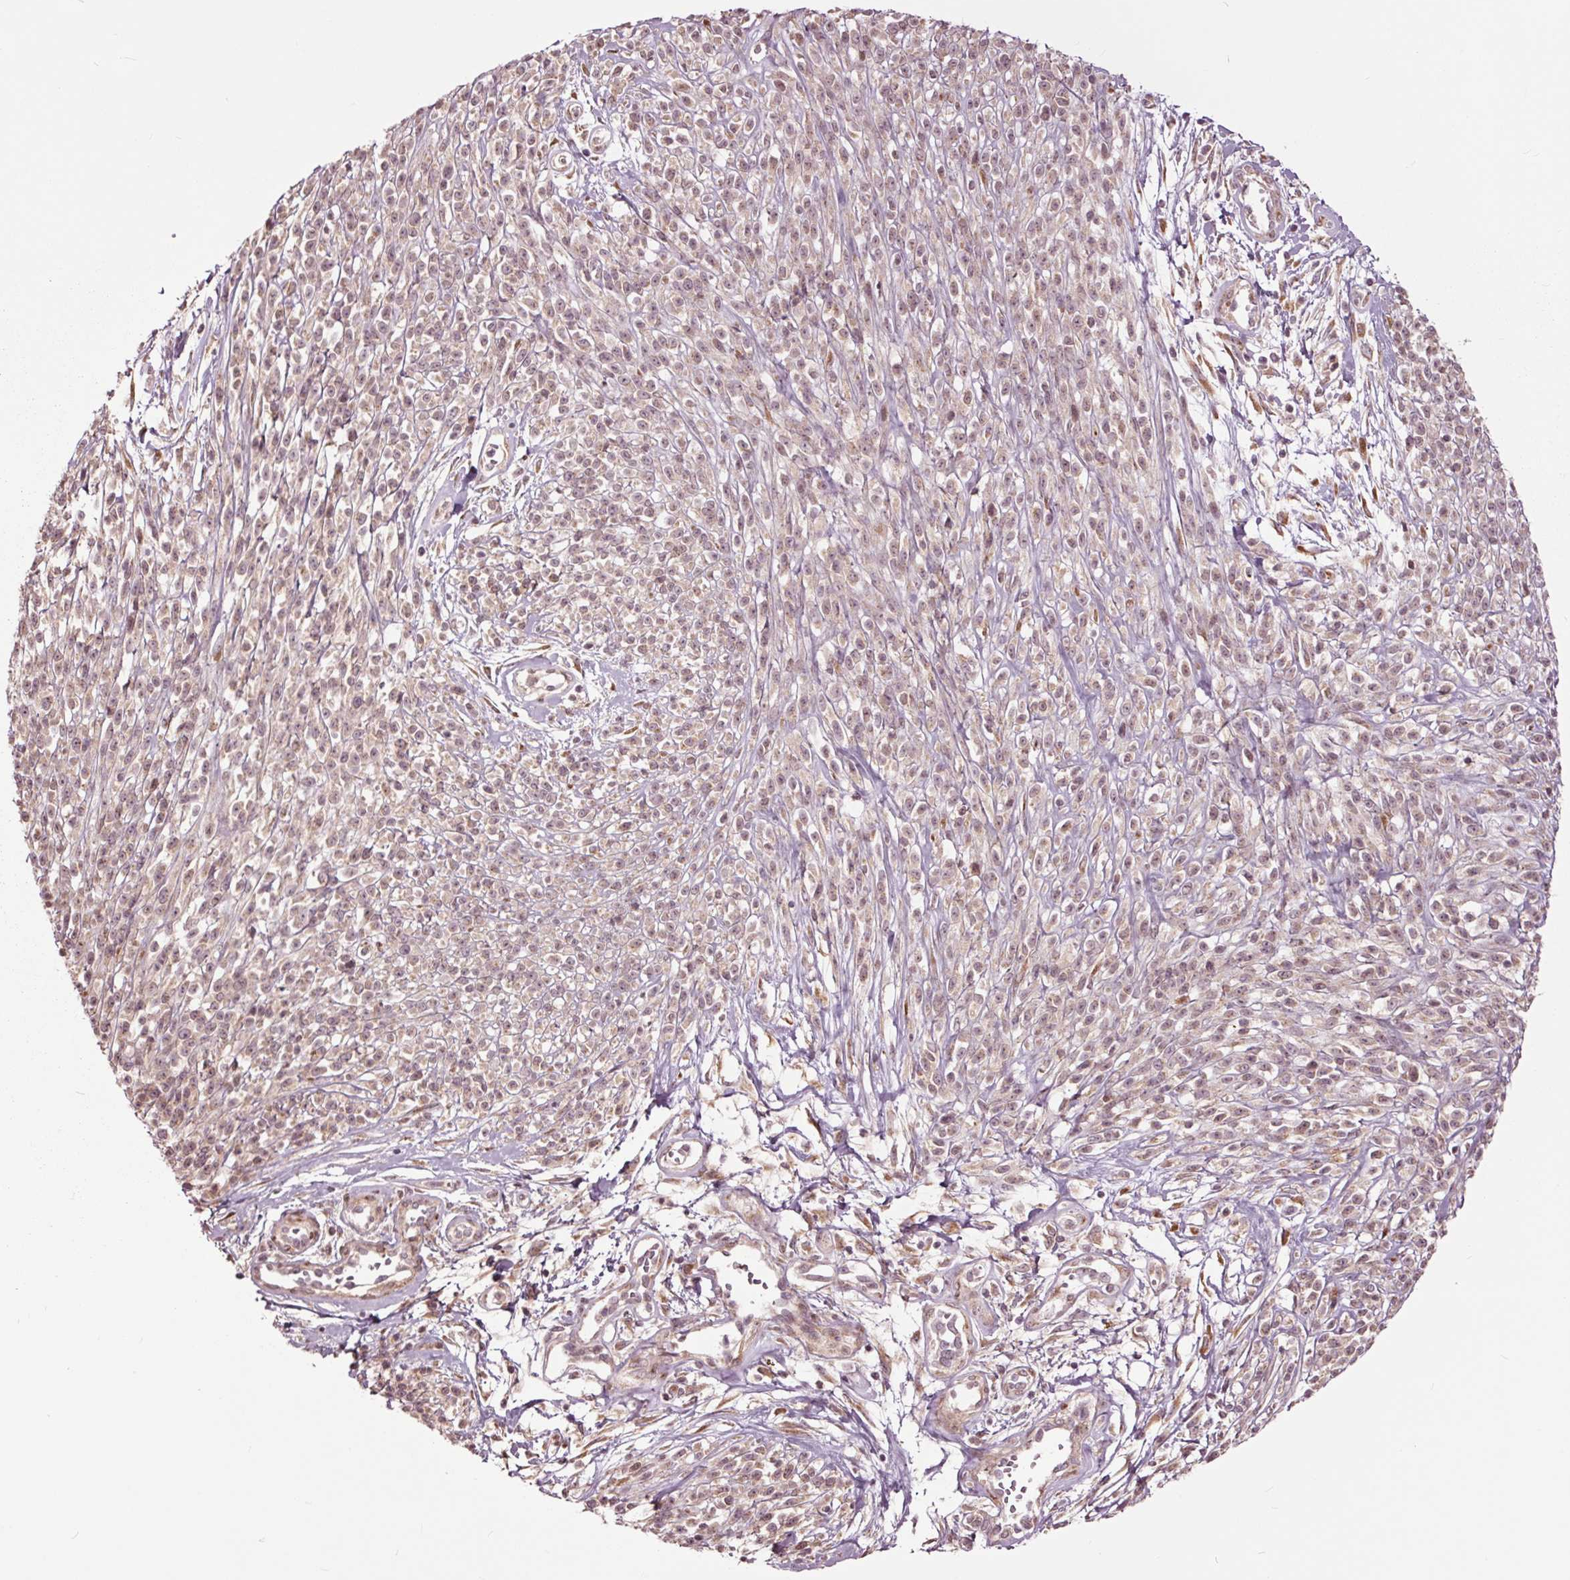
{"staining": {"intensity": "weak", "quantity": "25%-75%", "location": "cytoplasmic/membranous,nuclear"}, "tissue": "melanoma", "cell_type": "Tumor cells", "image_type": "cancer", "snomed": [{"axis": "morphology", "description": "Malignant melanoma, NOS"}, {"axis": "topography", "description": "Skin"}, {"axis": "topography", "description": "Skin of trunk"}], "caption": "Brown immunohistochemical staining in human melanoma displays weak cytoplasmic/membranous and nuclear expression in approximately 25%-75% of tumor cells.", "gene": "HAUS5", "patient": {"sex": "male", "age": 74}}